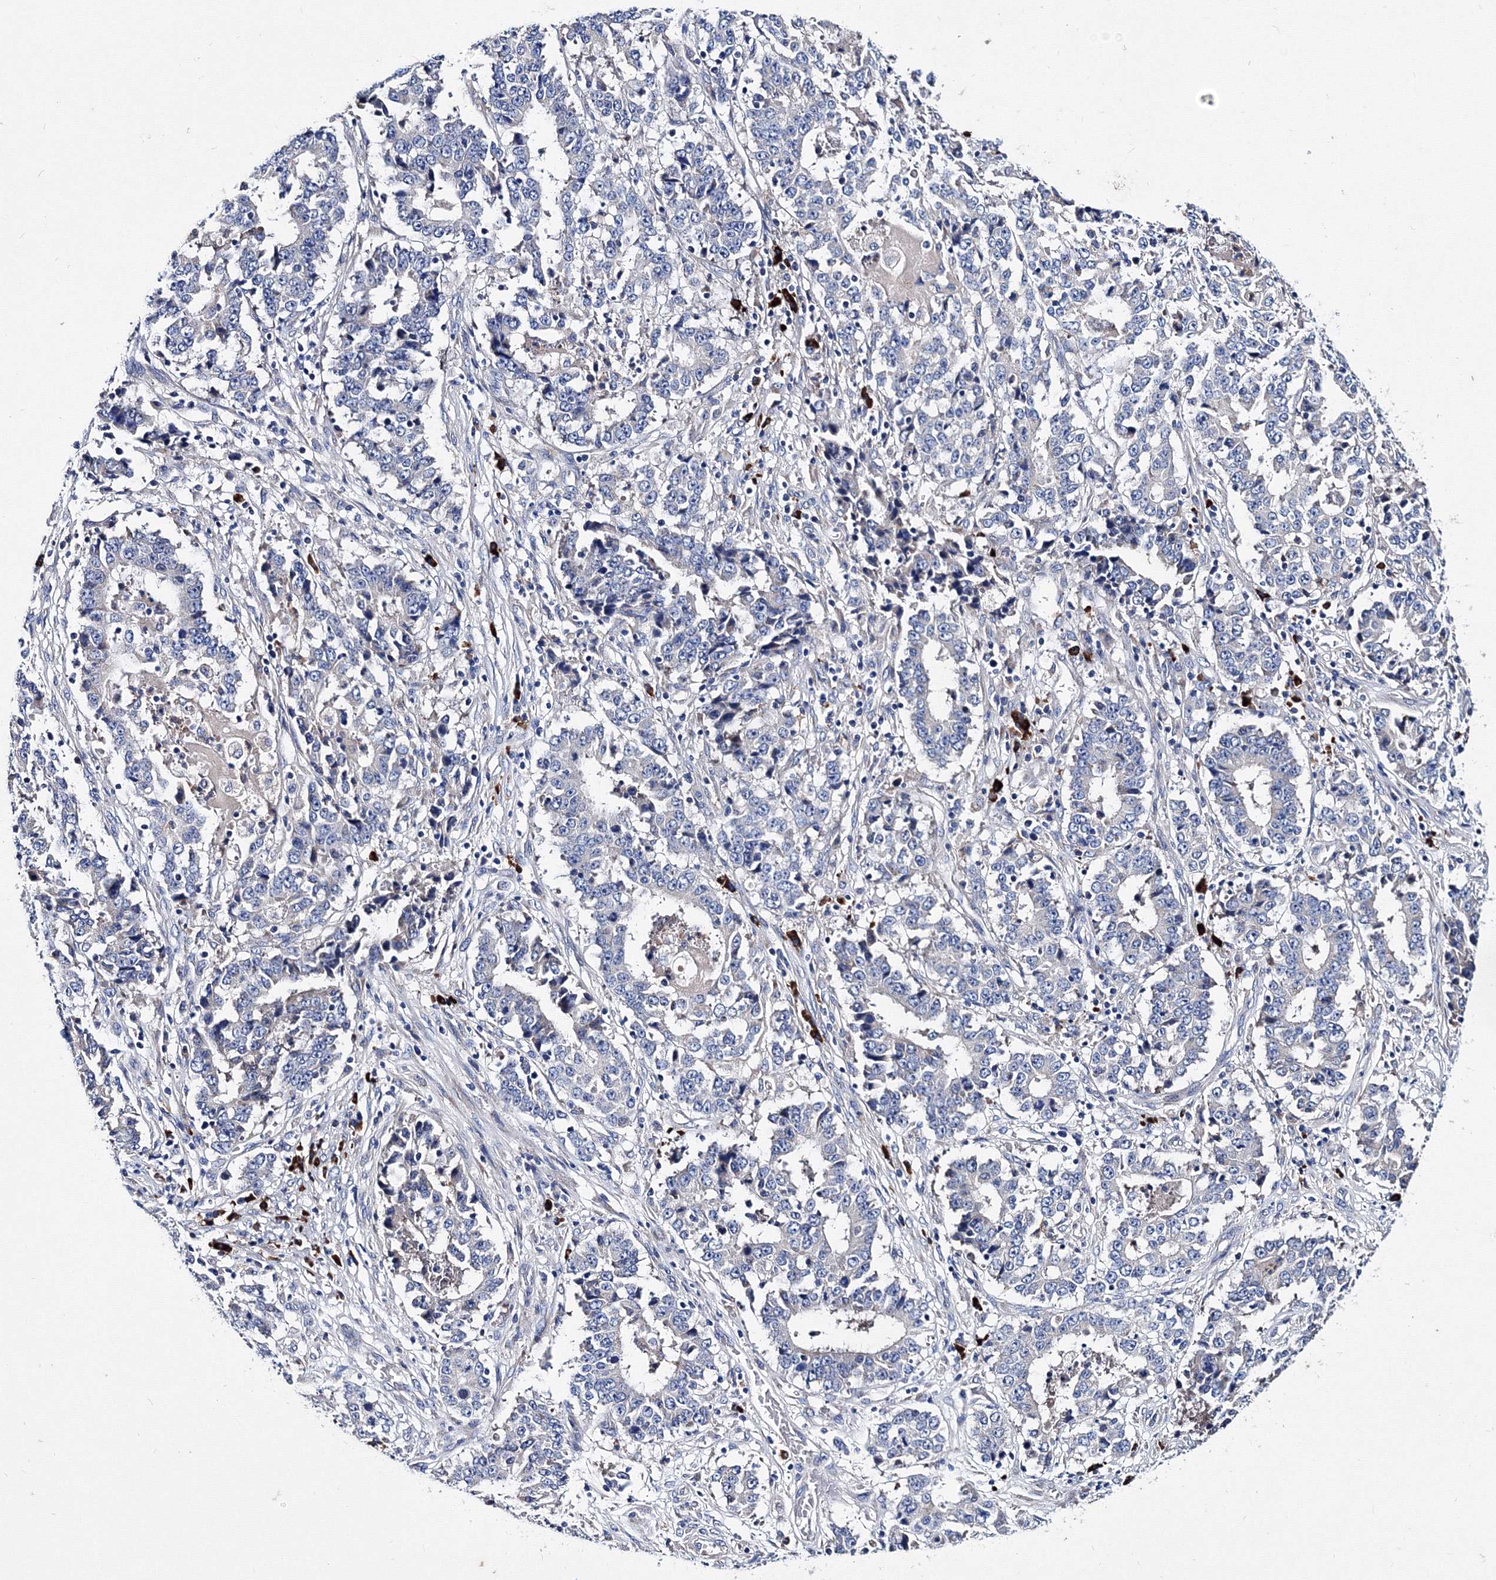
{"staining": {"intensity": "negative", "quantity": "none", "location": "none"}, "tissue": "stomach cancer", "cell_type": "Tumor cells", "image_type": "cancer", "snomed": [{"axis": "morphology", "description": "Adenocarcinoma, NOS"}, {"axis": "topography", "description": "Stomach"}], "caption": "Tumor cells show no significant protein positivity in stomach adenocarcinoma.", "gene": "TRPM2", "patient": {"sex": "male", "age": 59}}